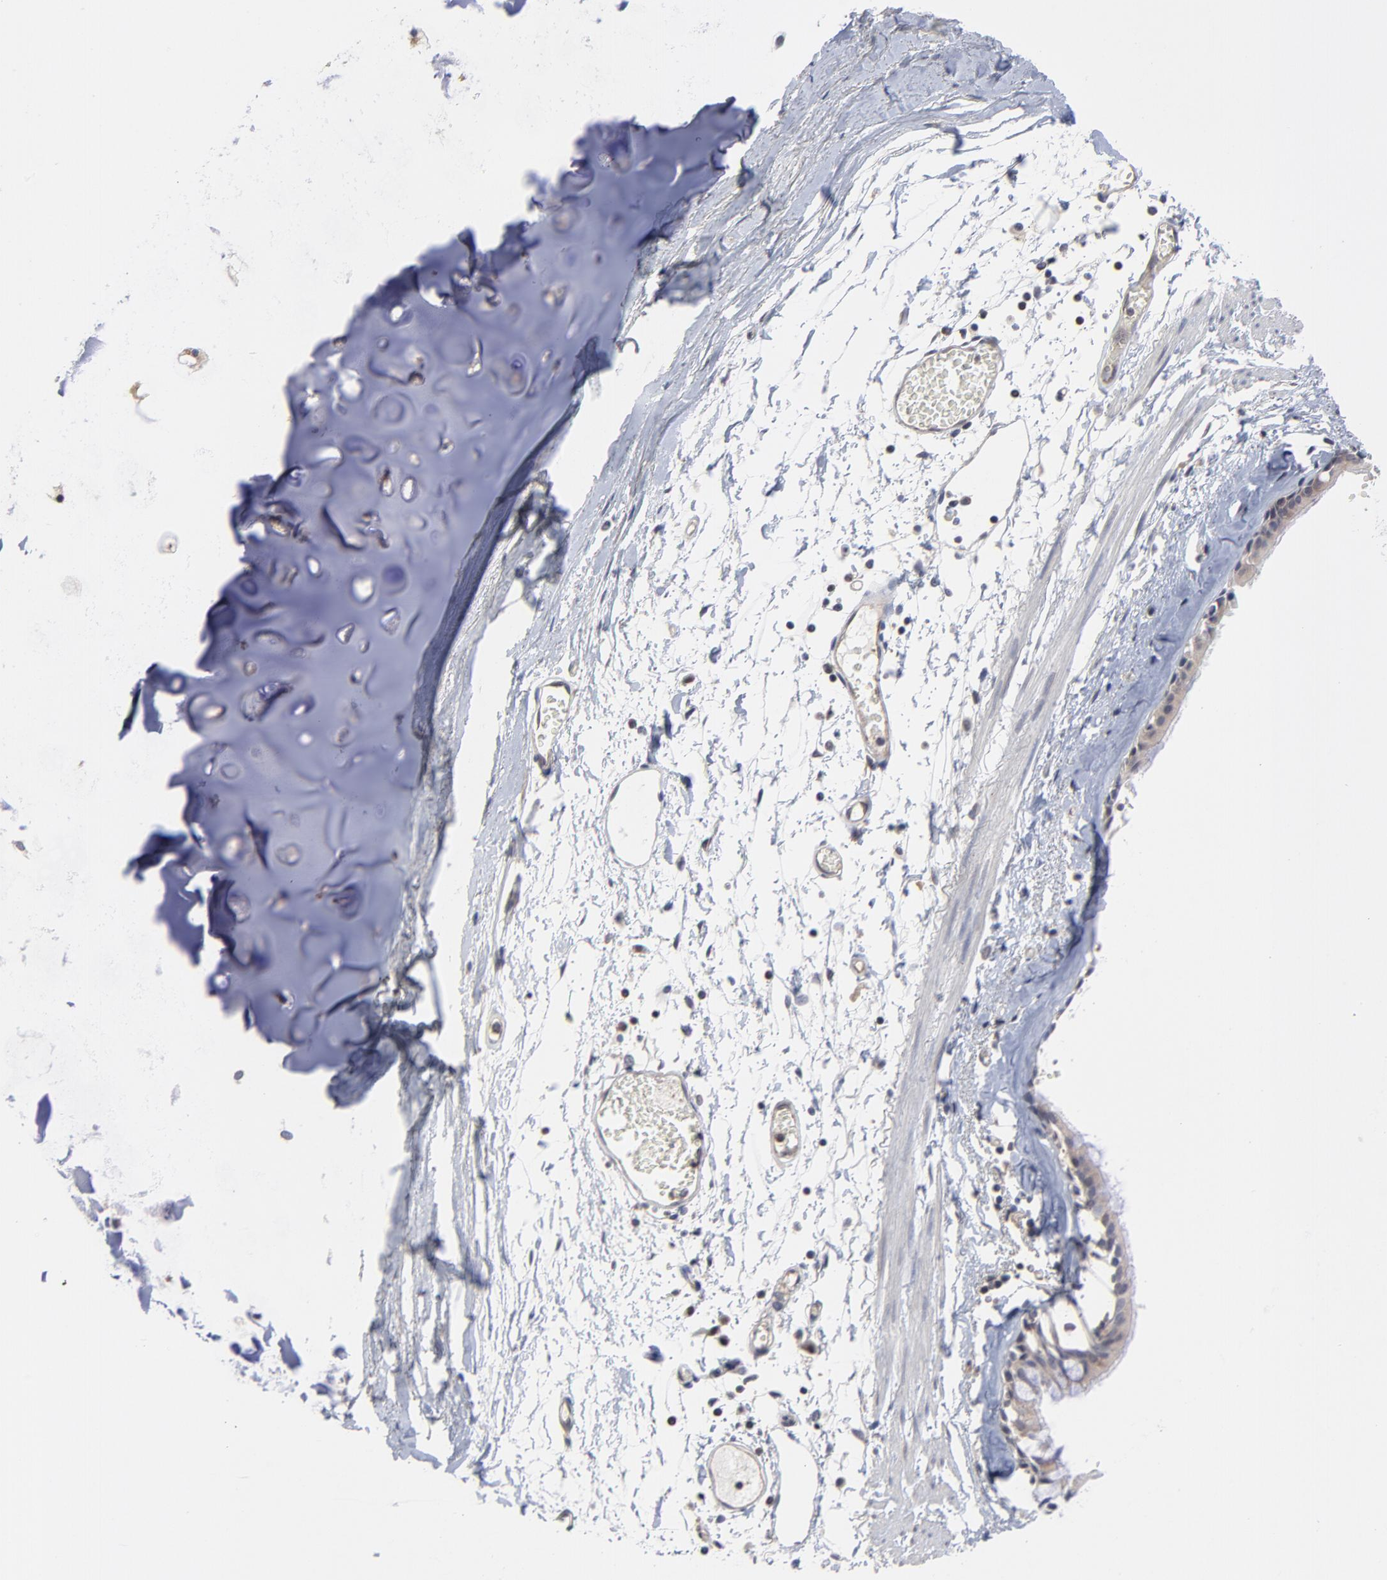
{"staining": {"intensity": "weak", "quantity": ">75%", "location": "cytoplasmic/membranous"}, "tissue": "bronchus", "cell_type": "Respiratory epithelial cells", "image_type": "normal", "snomed": [{"axis": "morphology", "description": "Normal tissue, NOS"}, {"axis": "topography", "description": "Bronchus"}, {"axis": "topography", "description": "Lung"}], "caption": "Bronchus stained with DAB (3,3'-diaminobenzidine) immunohistochemistry (IHC) displays low levels of weak cytoplasmic/membranous positivity in about >75% of respiratory epithelial cells. Immunohistochemistry stains the protein of interest in brown and the nuclei are stained blue.", "gene": "ZNF157", "patient": {"sex": "female", "age": 56}}